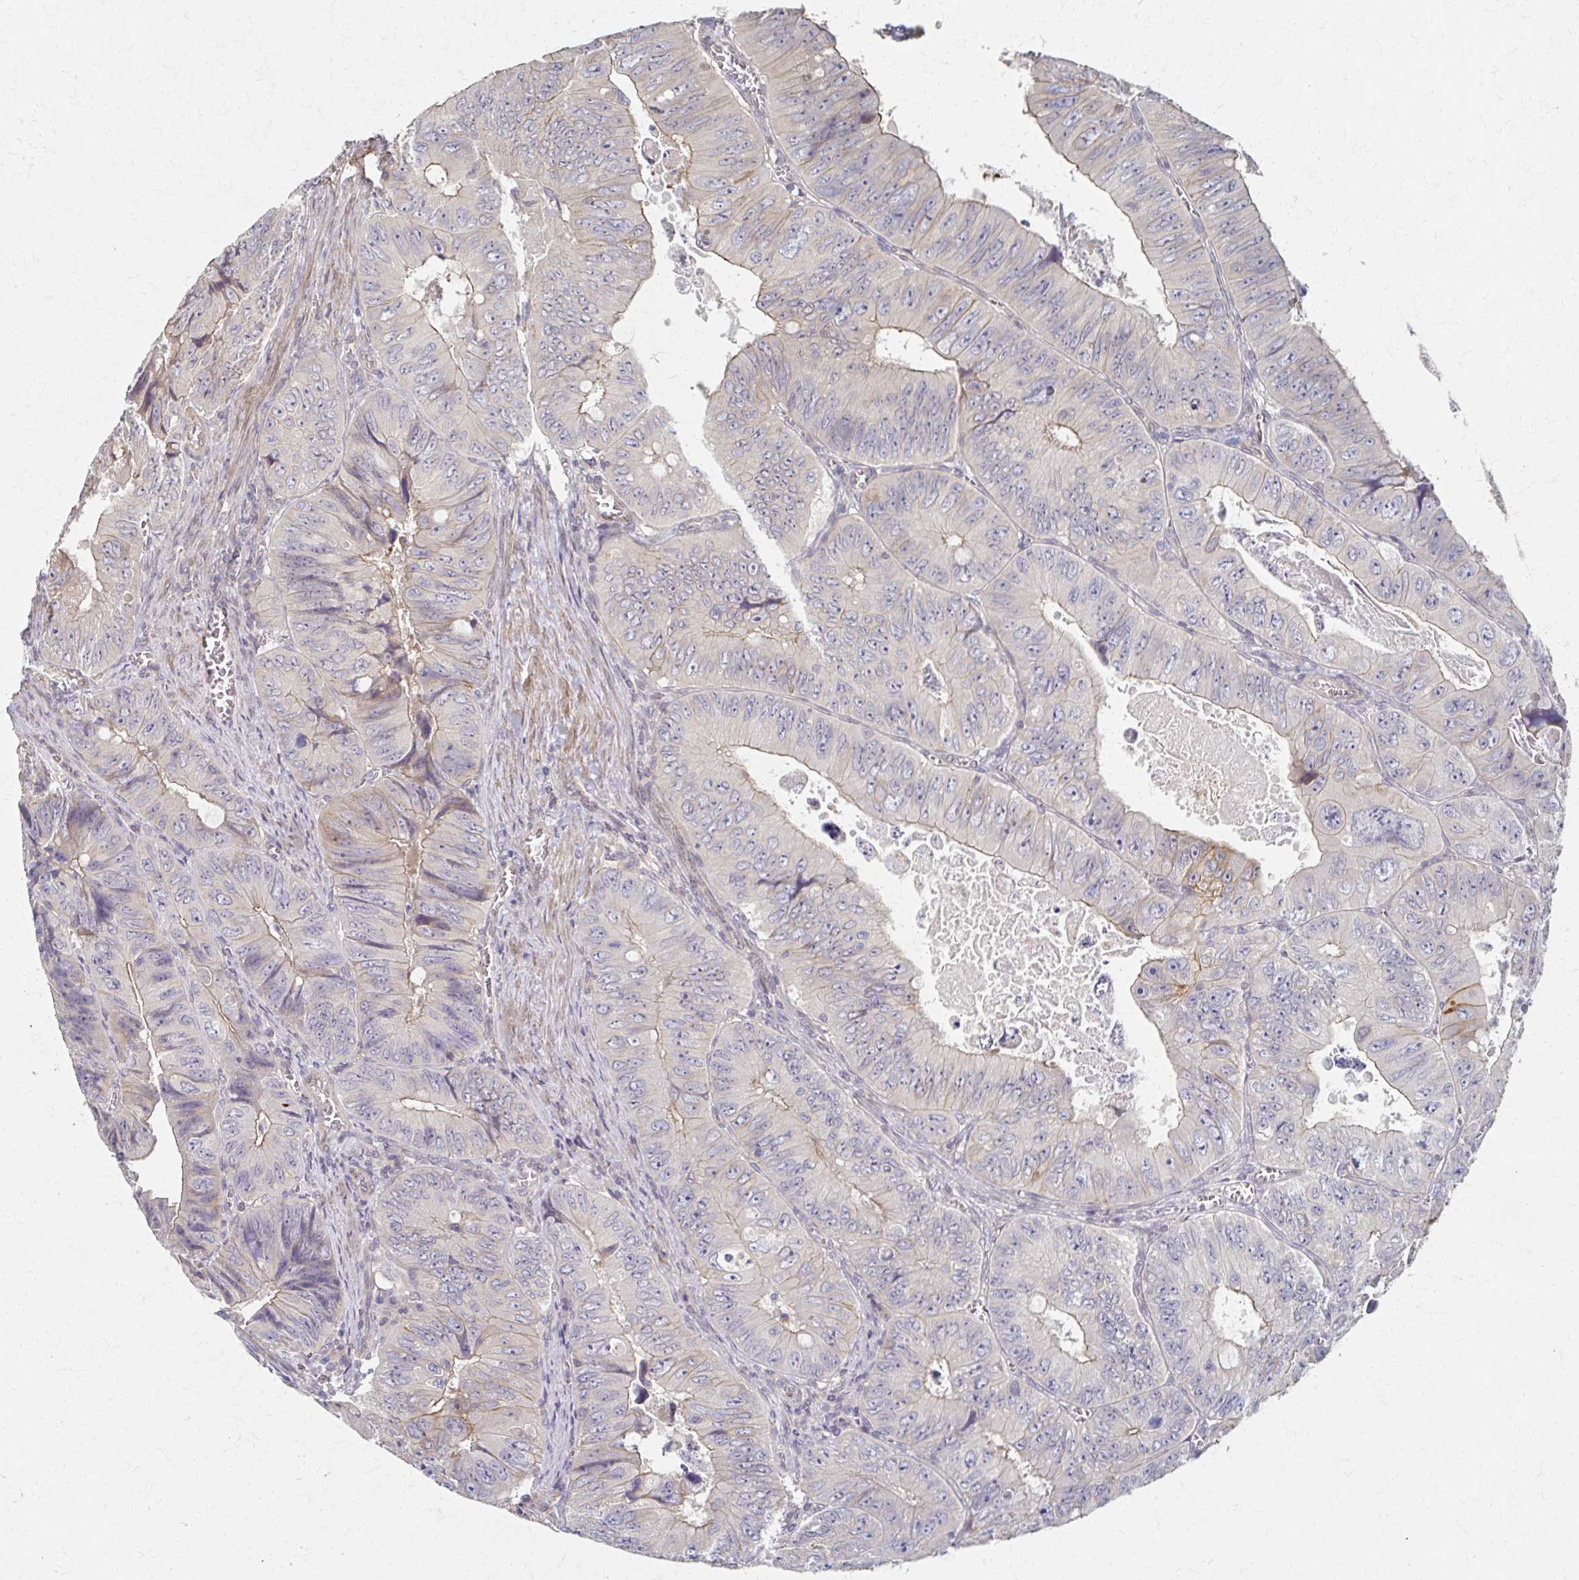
{"staining": {"intensity": "moderate", "quantity": "<25%", "location": "cytoplasmic/membranous"}, "tissue": "colorectal cancer", "cell_type": "Tumor cells", "image_type": "cancer", "snomed": [{"axis": "morphology", "description": "Adenocarcinoma, NOS"}, {"axis": "topography", "description": "Colon"}], "caption": "The photomicrograph reveals immunohistochemical staining of adenocarcinoma (colorectal). There is moderate cytoplasmic/membranous expression is appreciated in approximately <25% of tumor cells.", "gene": "EOLA2", "patient": {"sex": "female", "age": 84}}